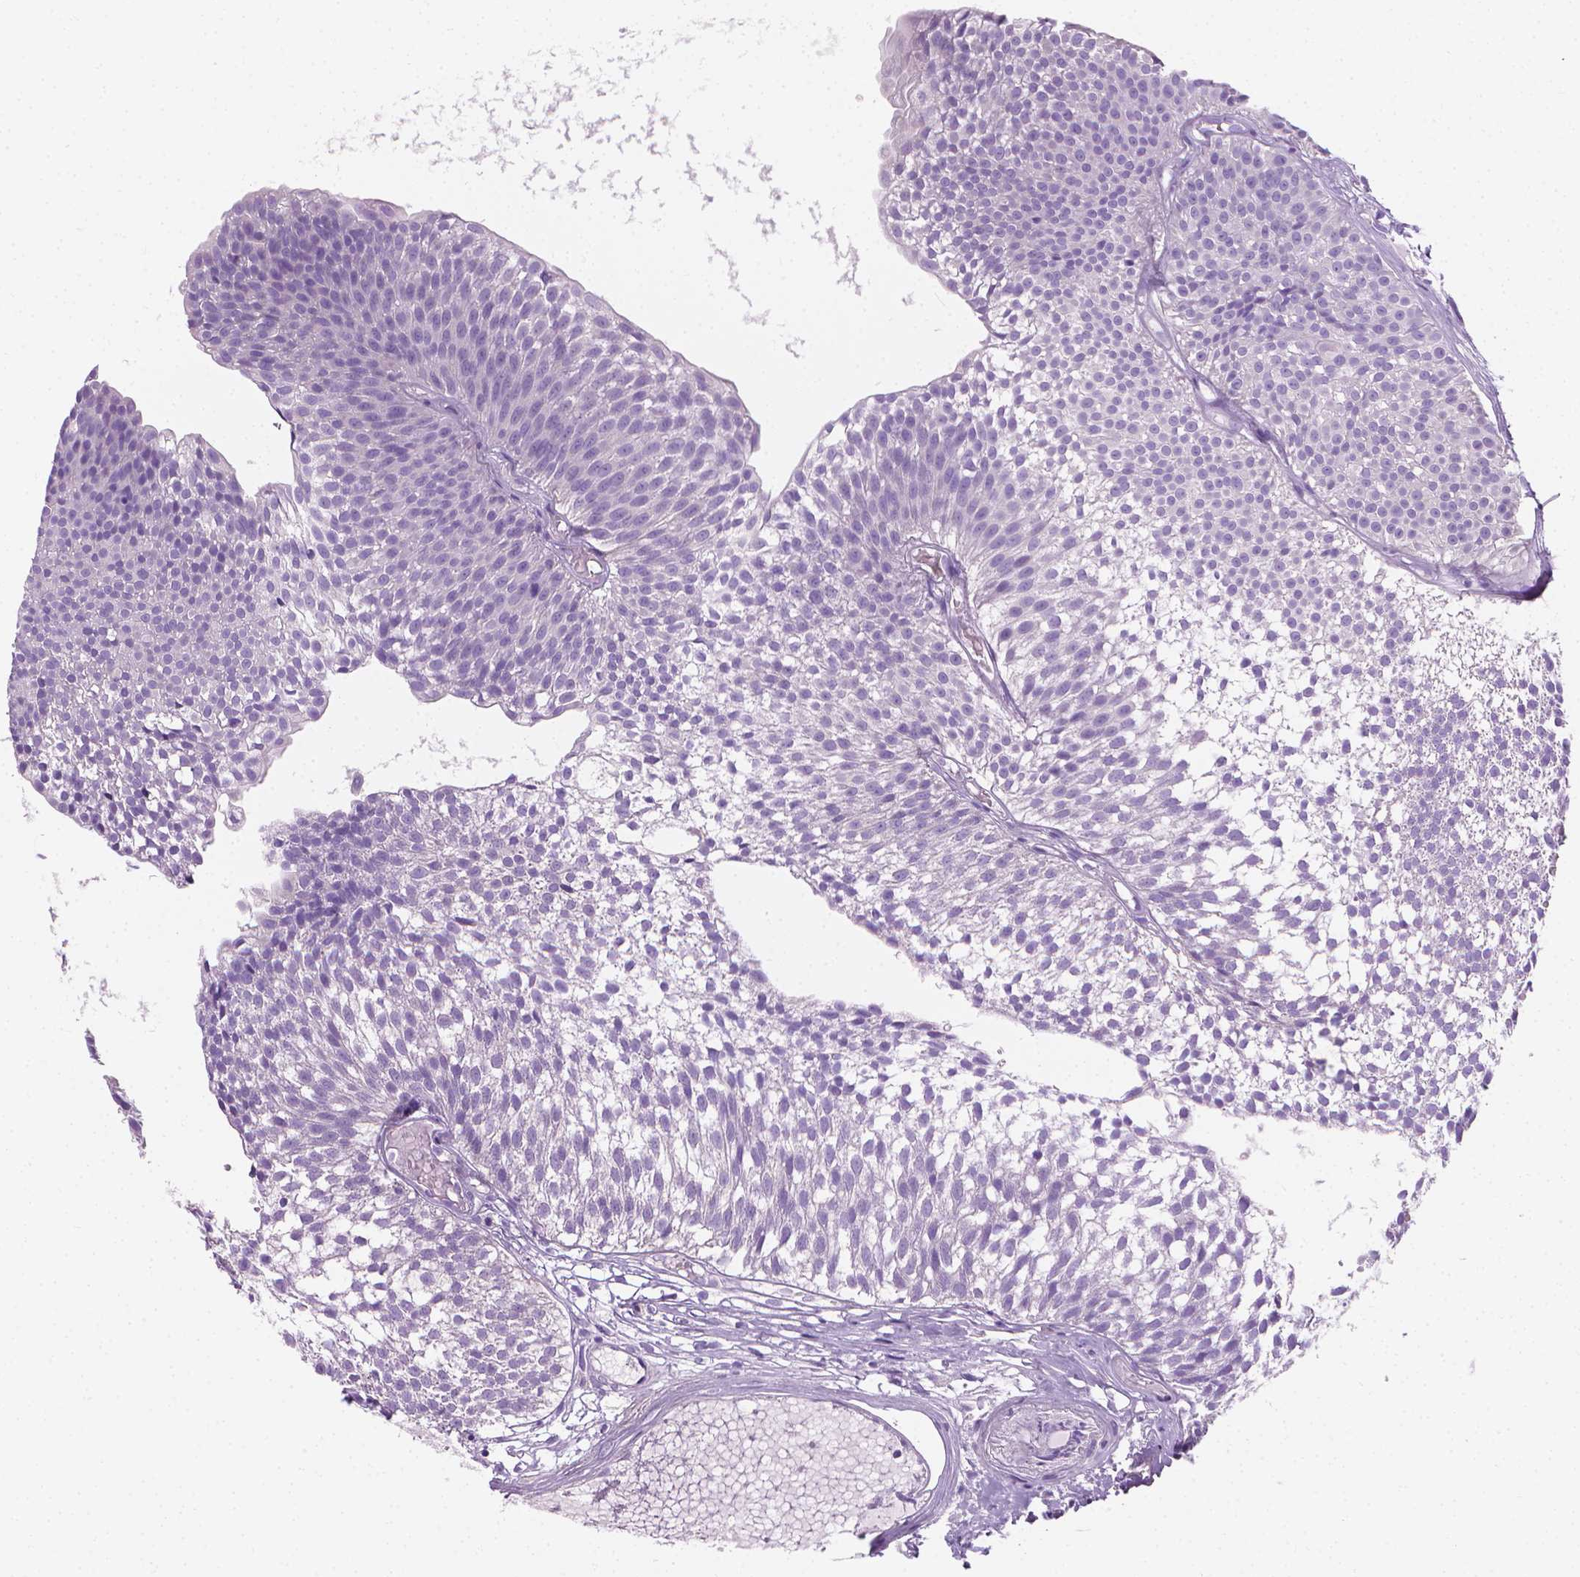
{"staining": {"intensity": "negative", "quantity": "none", "location": "none"}, "tissue": "urothelial cancer", "cell_type": "Tumor cells", "image_type": "cancer", "snomed": [{"axis": "morphology", "description": "Urothelial carcinoma, Low grade"}, {"axis": "topography", "description": "Urinary bladder"}], "caption": "Urothelial carcinoma (low-grade) was stained to show a protein in brown. There is no significant staining in tumor cells.", "gene": "FASN", "patient": {"sex": "male", "age": 63}}